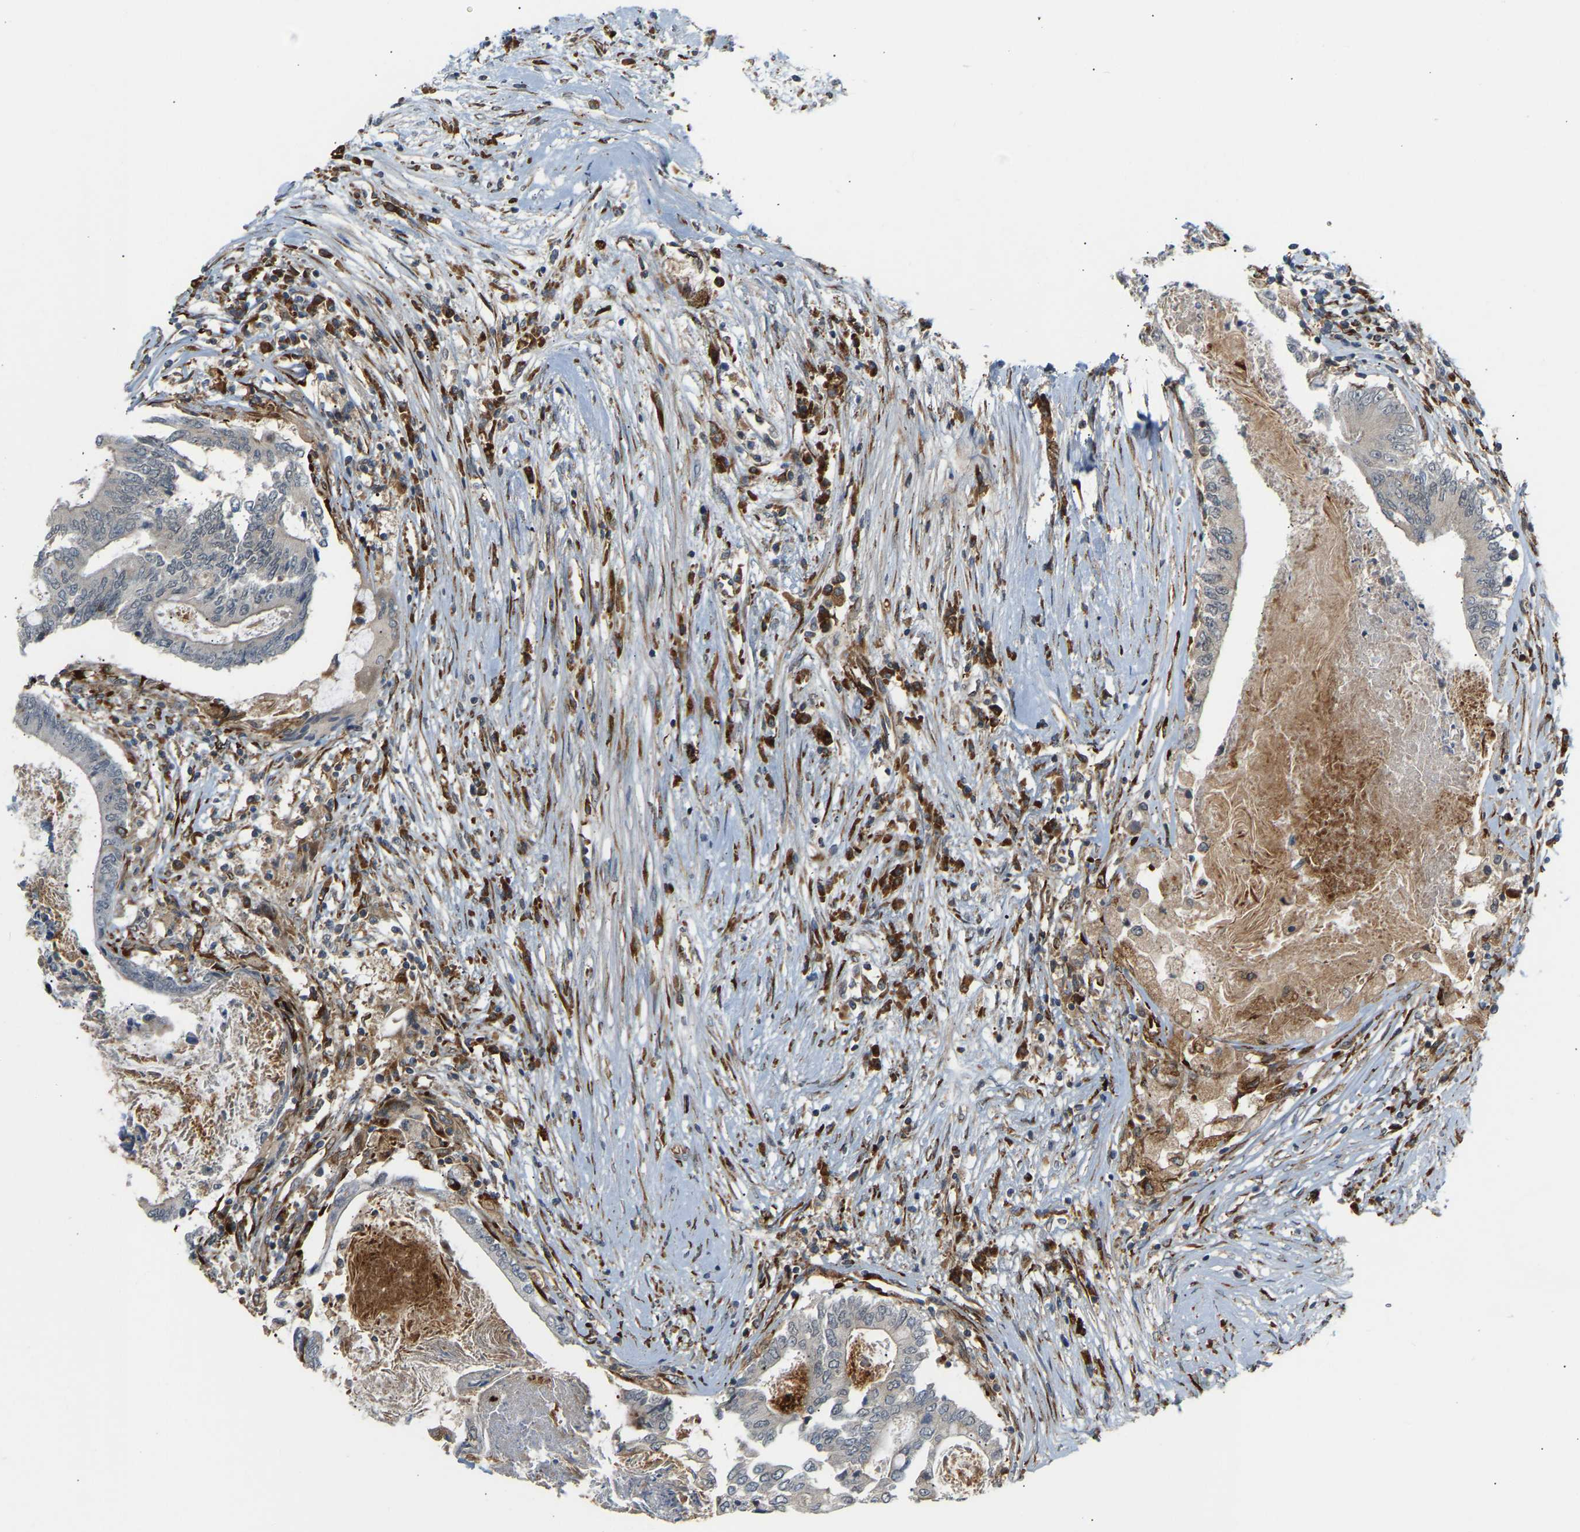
{"staining": {"intensity": "negative", "quantity": "none", "location": "none"}, "tissue": "colorectal cancer", "cell_type": "Tumor cells", "image_type": "cancer", "snomed": [{"axis": "morphology", "description": "Adenocarcinoma, NOS"}, {"axis": "topography", "description": "Rectum"}], "caption": "DAB immunohistochemical staining of human adenocarcinoma (colorectal) shows no significant expression in tumor cells.", "gene": "PLCG2", "patient": {"sex": "male", "age": 63}}